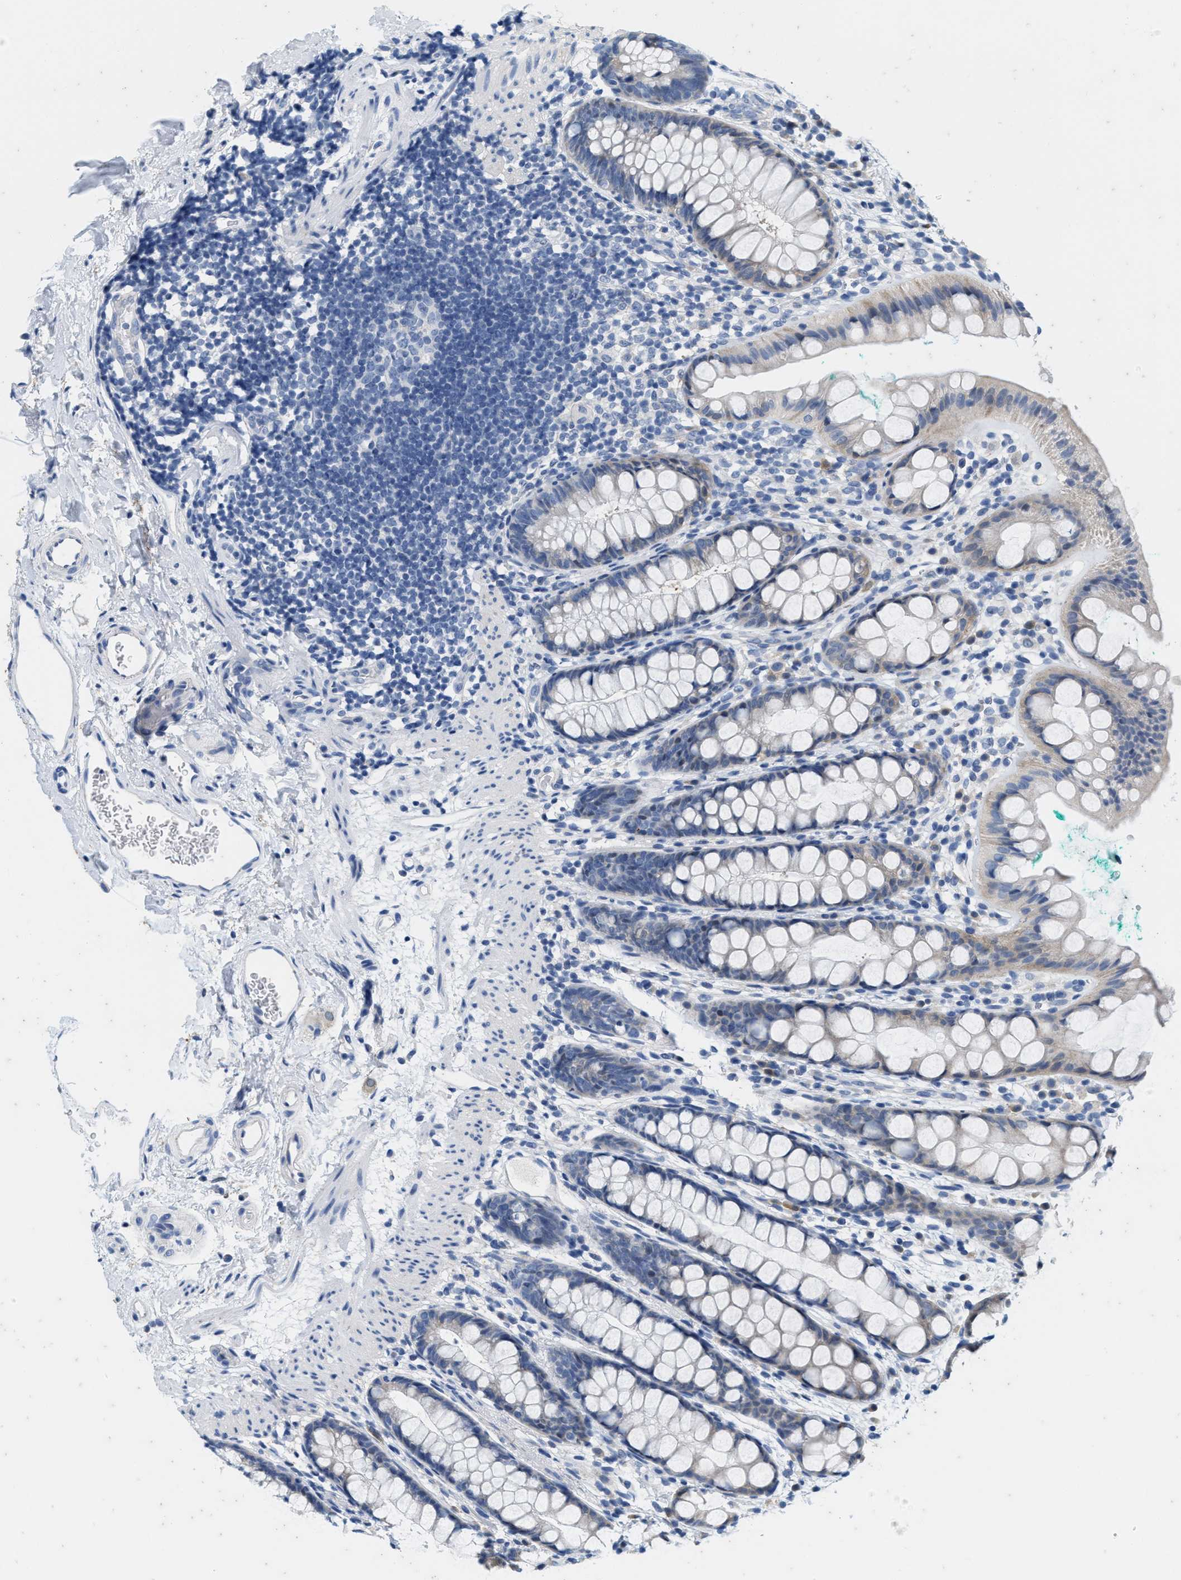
{"staining": {"intensity": "negative", "quantity": "none", "location": "none"}, "tissue": "rectum", "cell_type": "Glandular cells", "image_type": "normal", "snomed": [{"axis": "morphology", "description": "Normal tissue, NOS"}, {"axis": "topography", "description": "Rectum"}], "caption": "Glandular cells show no significant expression in benign rectum. Brightfield microscopy of immunohistochemistry (IHC) stained with DAB (brown) and hematoxylin (blue), captured at high magnification.", "gene": "ABCB11", "patient": {"sex": "female", "age": 65}}